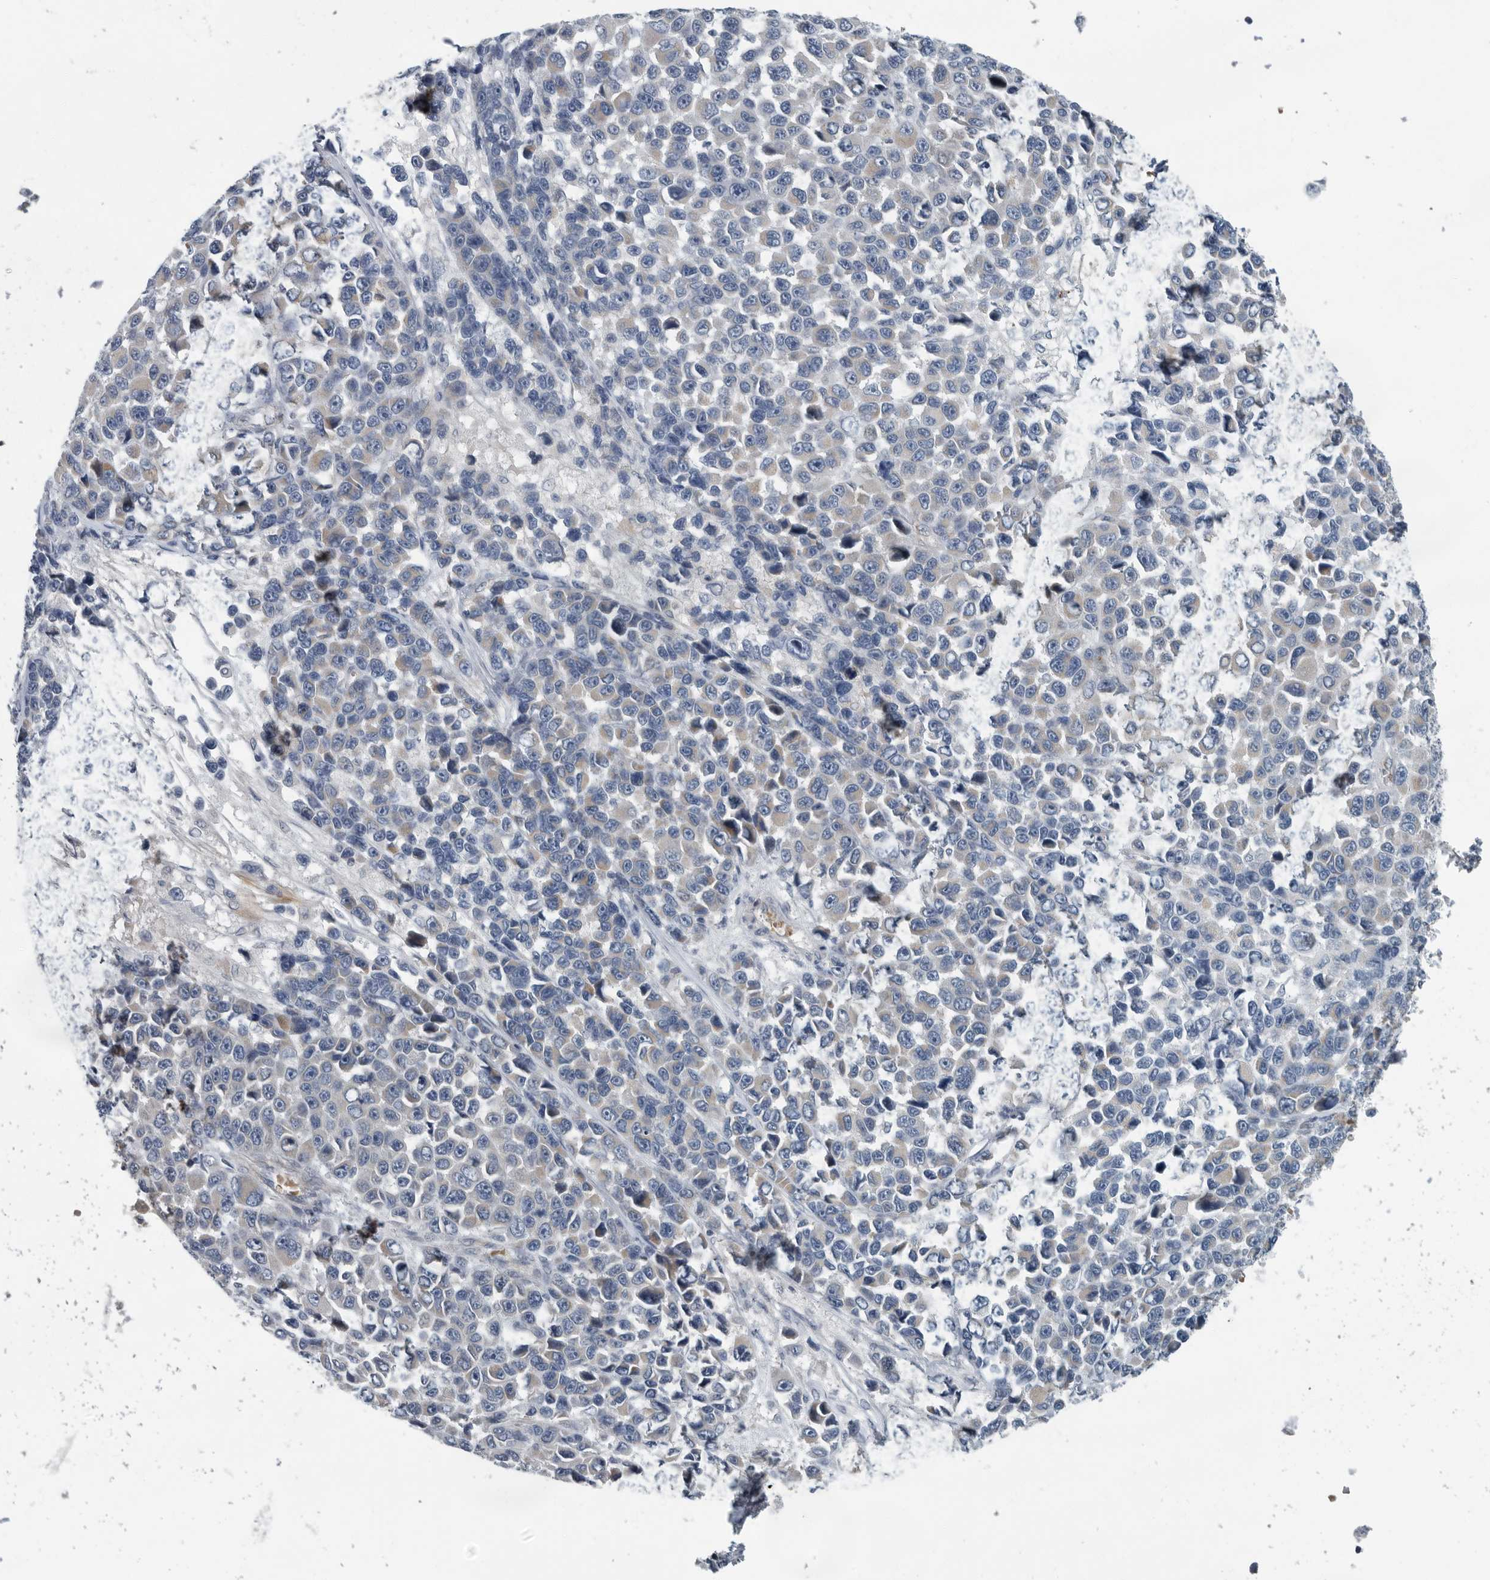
{"staining": {"intensity": "negative", "quantity": "none", "location": "none"}, "tissue": "melanoma", "cell_type": "Tumor cells", "image_type": "cancer", "snomed": [{"axis": "morphology", "description": "Malignant melanoma, NOS"}, {"axis": "topography", "description": "Skin"}], "caption": "Tumor cells show no significant expression in melanoma.", "gene": "MPP3", "patient": {"sex": "male", "age": 53}}